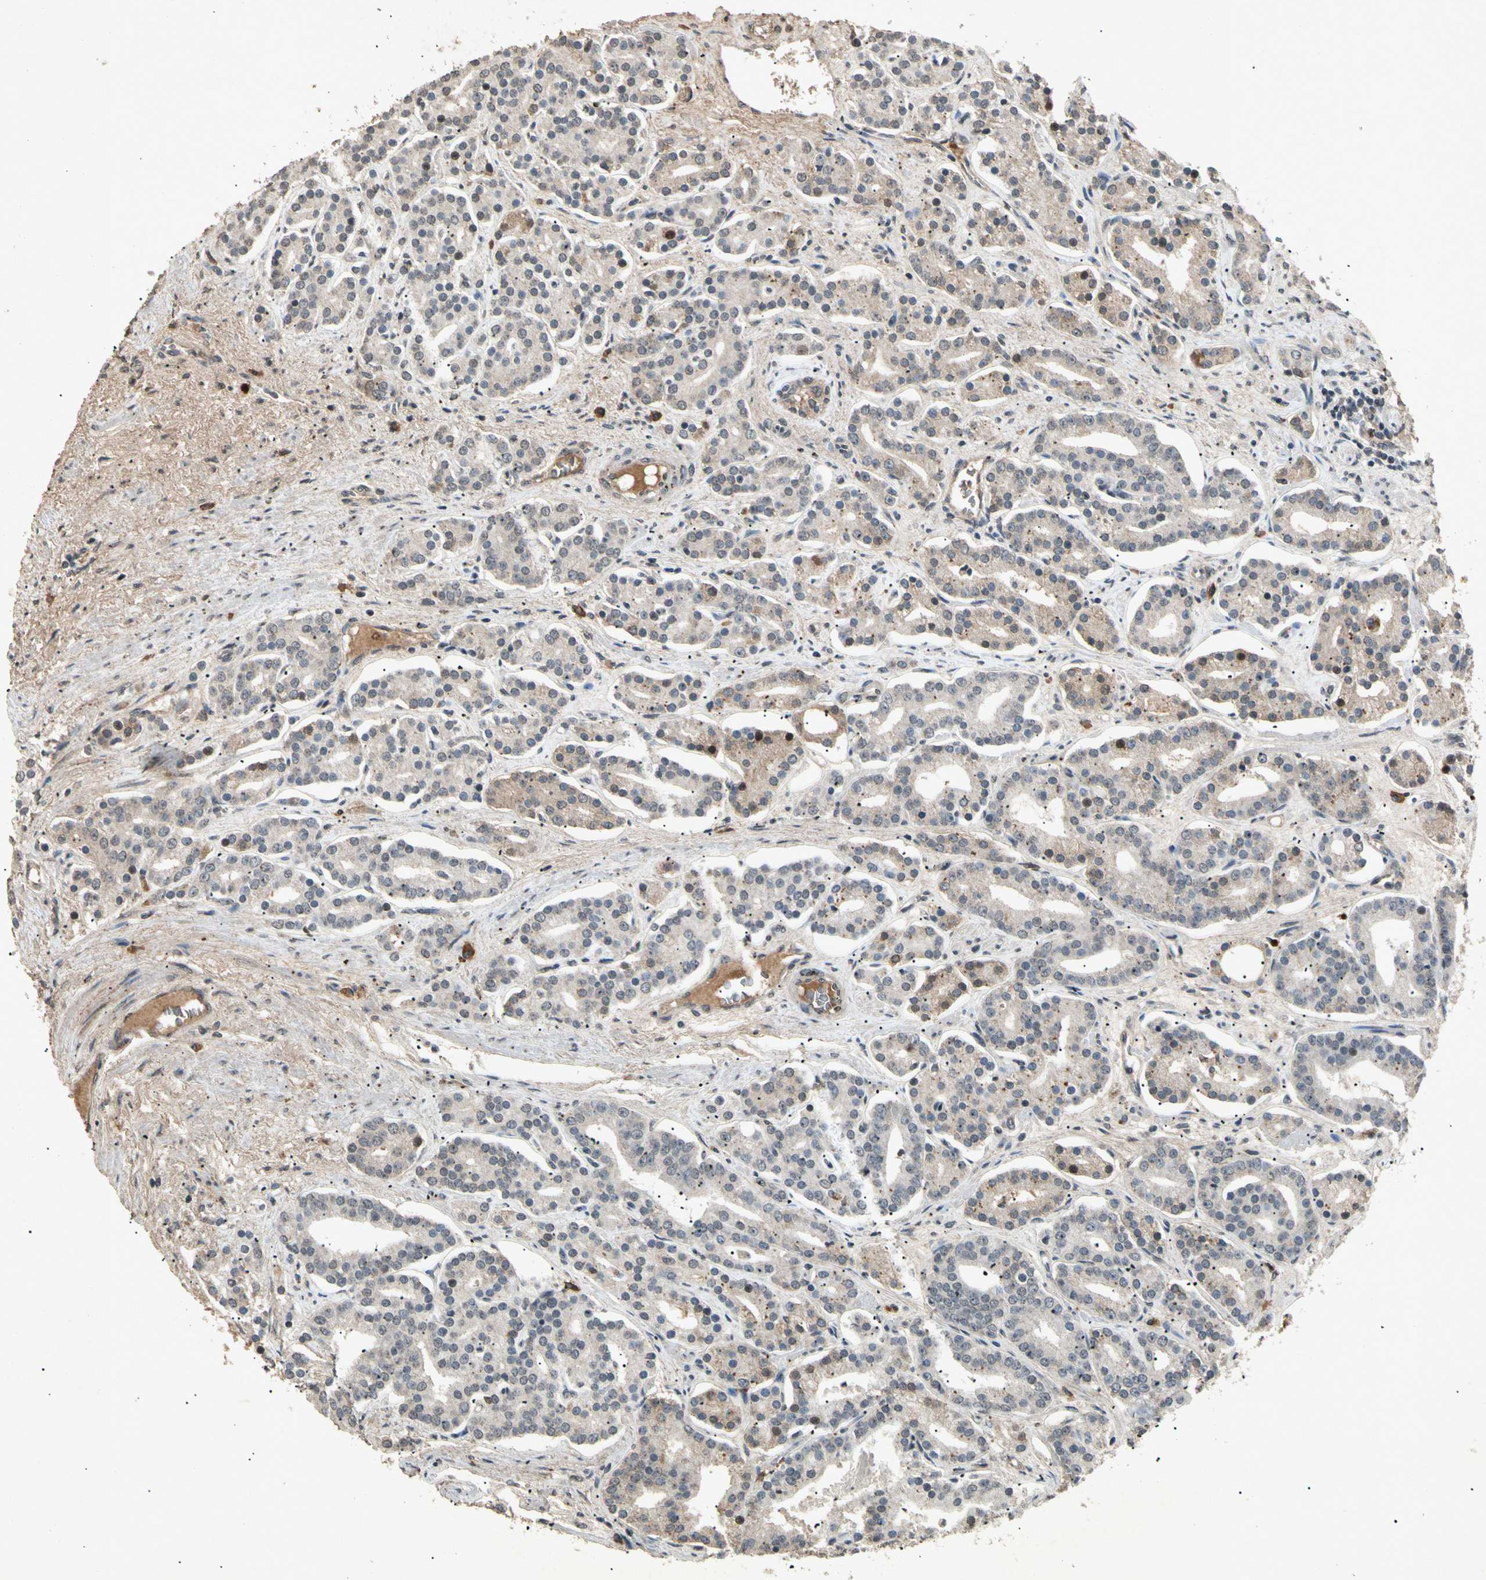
{"staining": {"intensity": "weak", "quantity": "25%-75%", "location": "cytoplasmic/membranous"}, "tissue": "prostate cancer", "cell_type": "Tumor cells", "image_type": "cancer", "snomed": [{"axis": "morphology", "description": "Adenocarcinoma, Low grade"}, {"axis": "topography", "description": "Prostate"}], "caption": "Prostate cancer (low-grade adenocarcinoma) stained for a protein demonstrates weak cytoplasmic/membranous positivity in tumor cells.", "gene": "CP", "patient": {"sex": "male", "age": 63}}